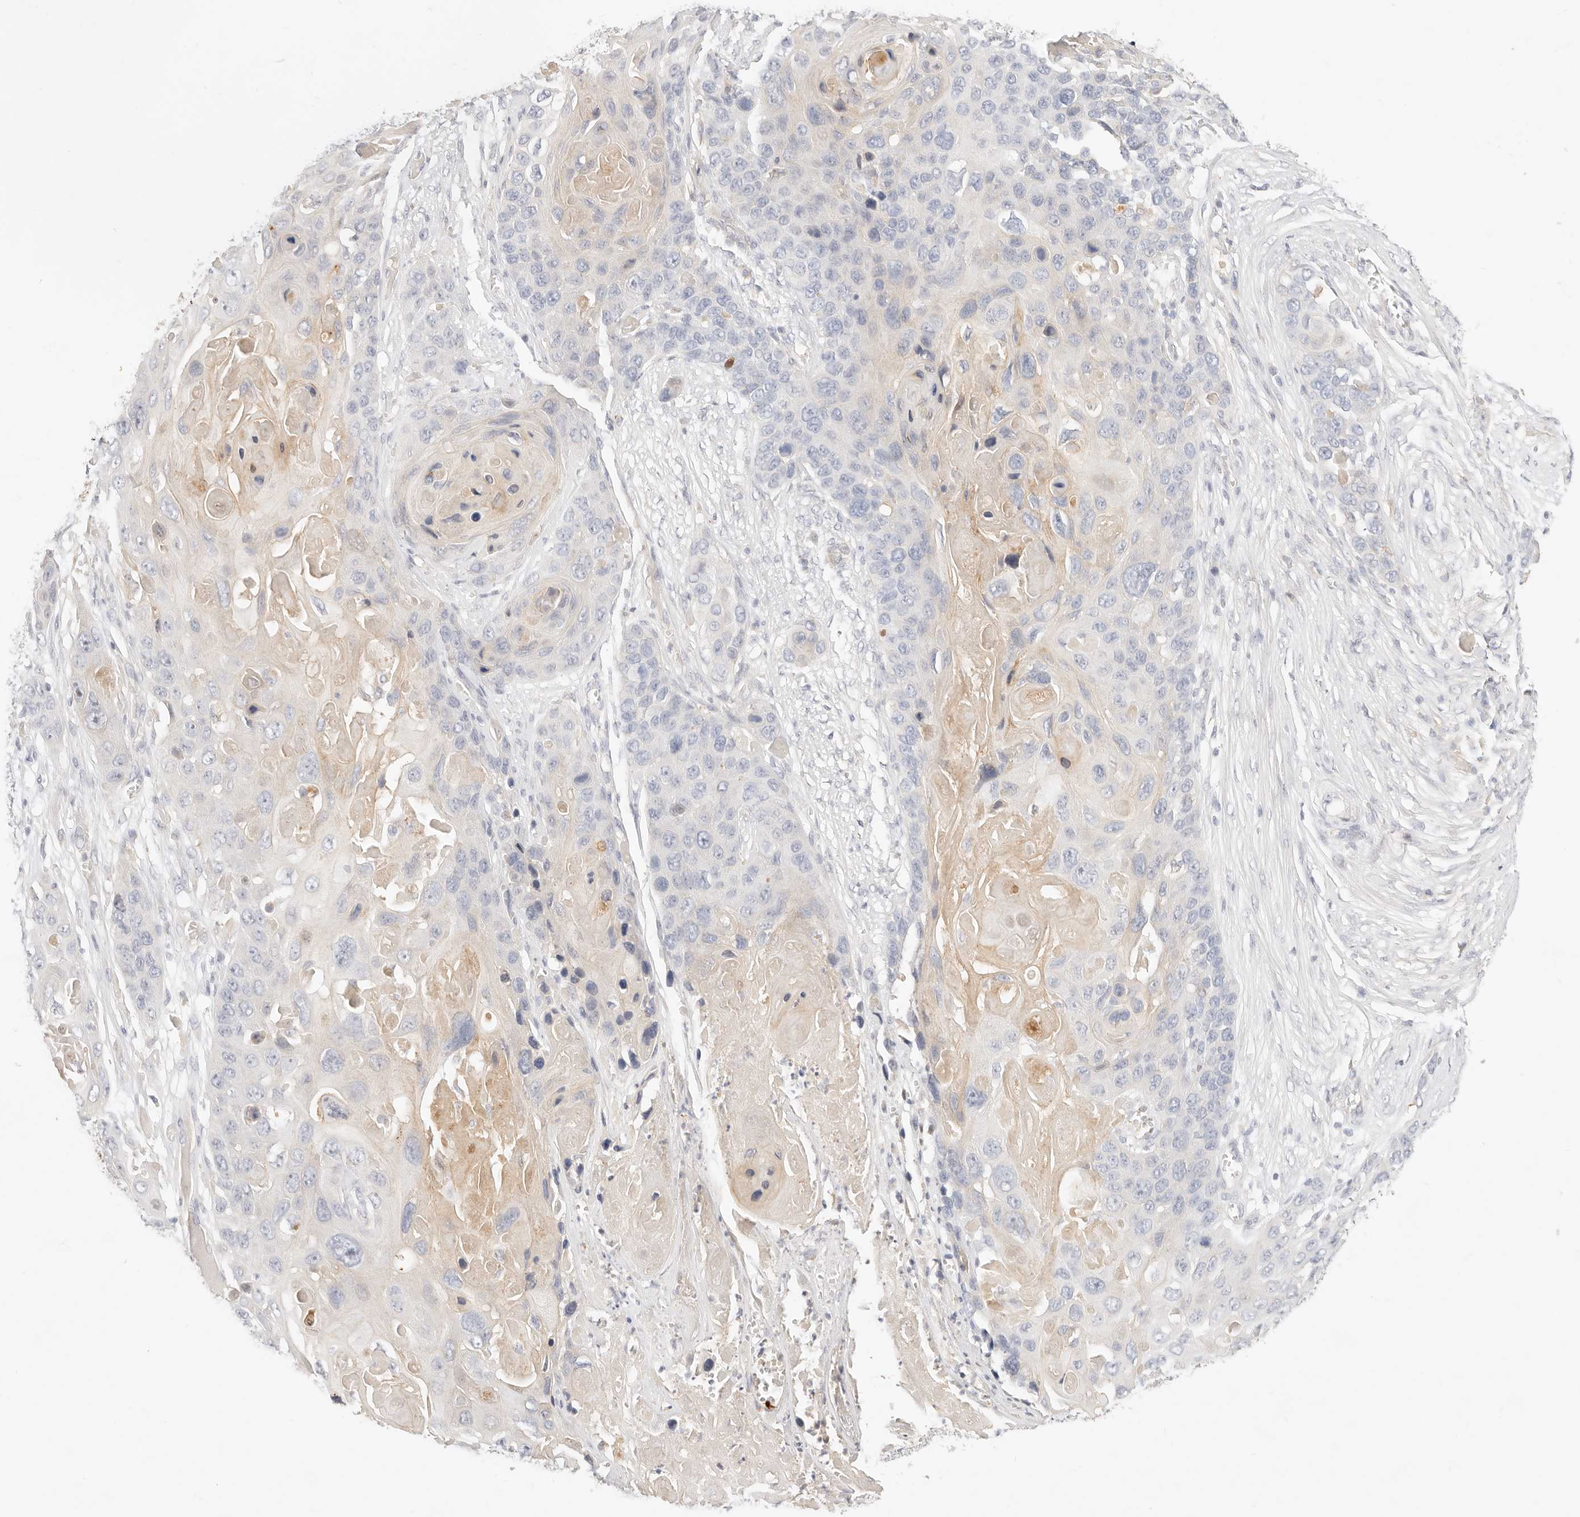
{"staining": {"intensity": "negative", "quantity": "none", "location": "none"}, "tissue": "skin cancer", "cell_type": "Tumor cells", "image_type": "cancer", "snomed": [{"axis": "morphology", "description": "Squamous cell carcinoma, NOS"}, {"axis": "topography", "description": "Skin"}], "caption": "Skin cancer stained for a protein using immunohistochemistry reveals no positivity tumor cells.", "gene": "ACOX1", "patient": {"sex": "male", "age": 55}}